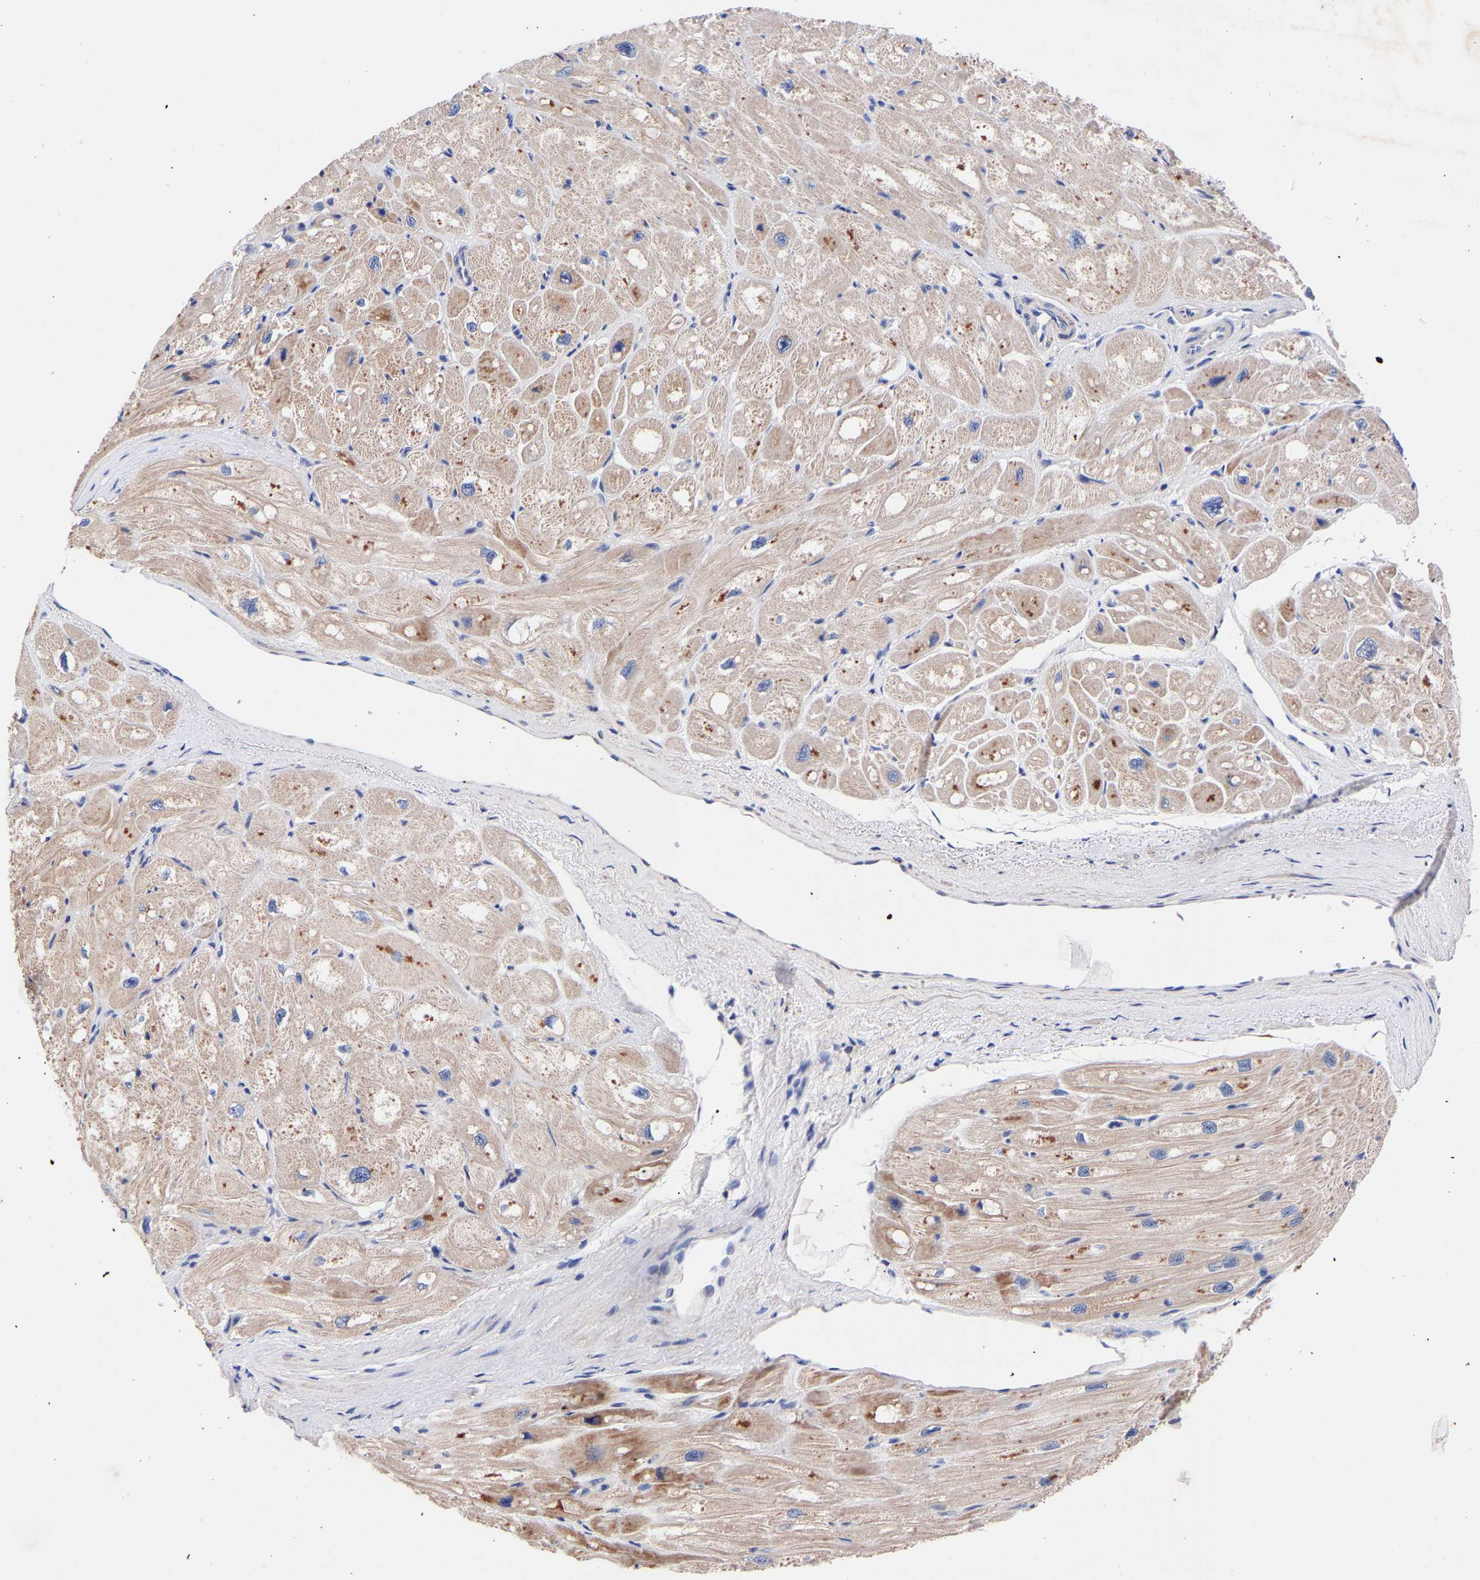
{"staining": {"intensity": "moderate", "quantity": ">75%", "location": "cytoplasmic/membranous"}, "tissue": "heart muscle", "cell_type": "Cardiomyocytes", "image_type": "normal", "snomed": [{"axis": "morphology", "description": "Normal tissue, NOS"}, {"axis": "topography", "description": "Heart"}], "caption": "Protein analysis of normal heart muscle displays moderate cytoplasmic/membranous expression in approximately >75% of cardiomyocytes. The staining was performed using DAB to visualize the protein expression in brown, while the nuclei were stained in blue with hematoxylin (Magnification: 20x).", "gene": "SEM1", "patient": {"sex": "male", "age": 49}}